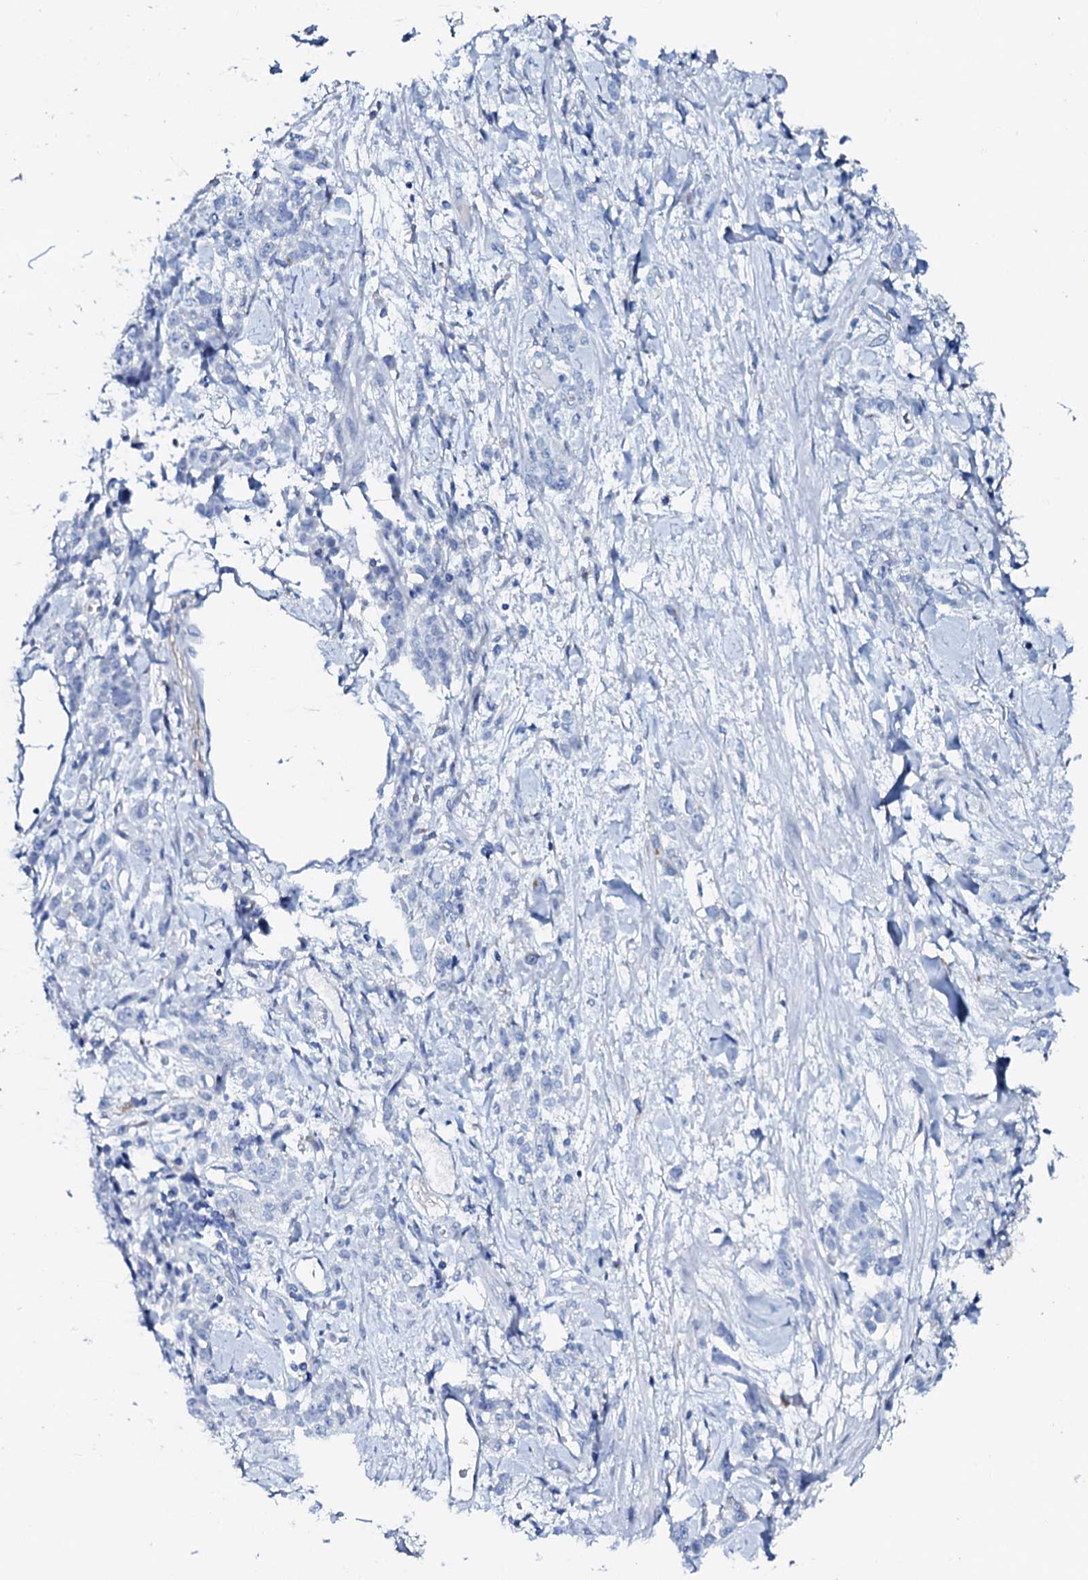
{"staining": {"intensity": "negative", "quantity": "none", "location": "none"}, "tissue": "stomach cancer", "cell_type": "Tumor cells", "image_type": "cancer", "snomed": [{"axis": "morphology", "description": "Normal tissue, NOS"}, {"axis": "morphology", "description": "Adenocarcinoma, NOS"}, {"axis": "topography", "description": "Stomach"}], "caption": "The immunohistochemistry (IHC) photomicrograph has no significant staining in tumor cells of stomach cancer (adenocarcinoma) tissue.", "gene": "AMER2", "patient": {"sex": "male", "age": 82}}